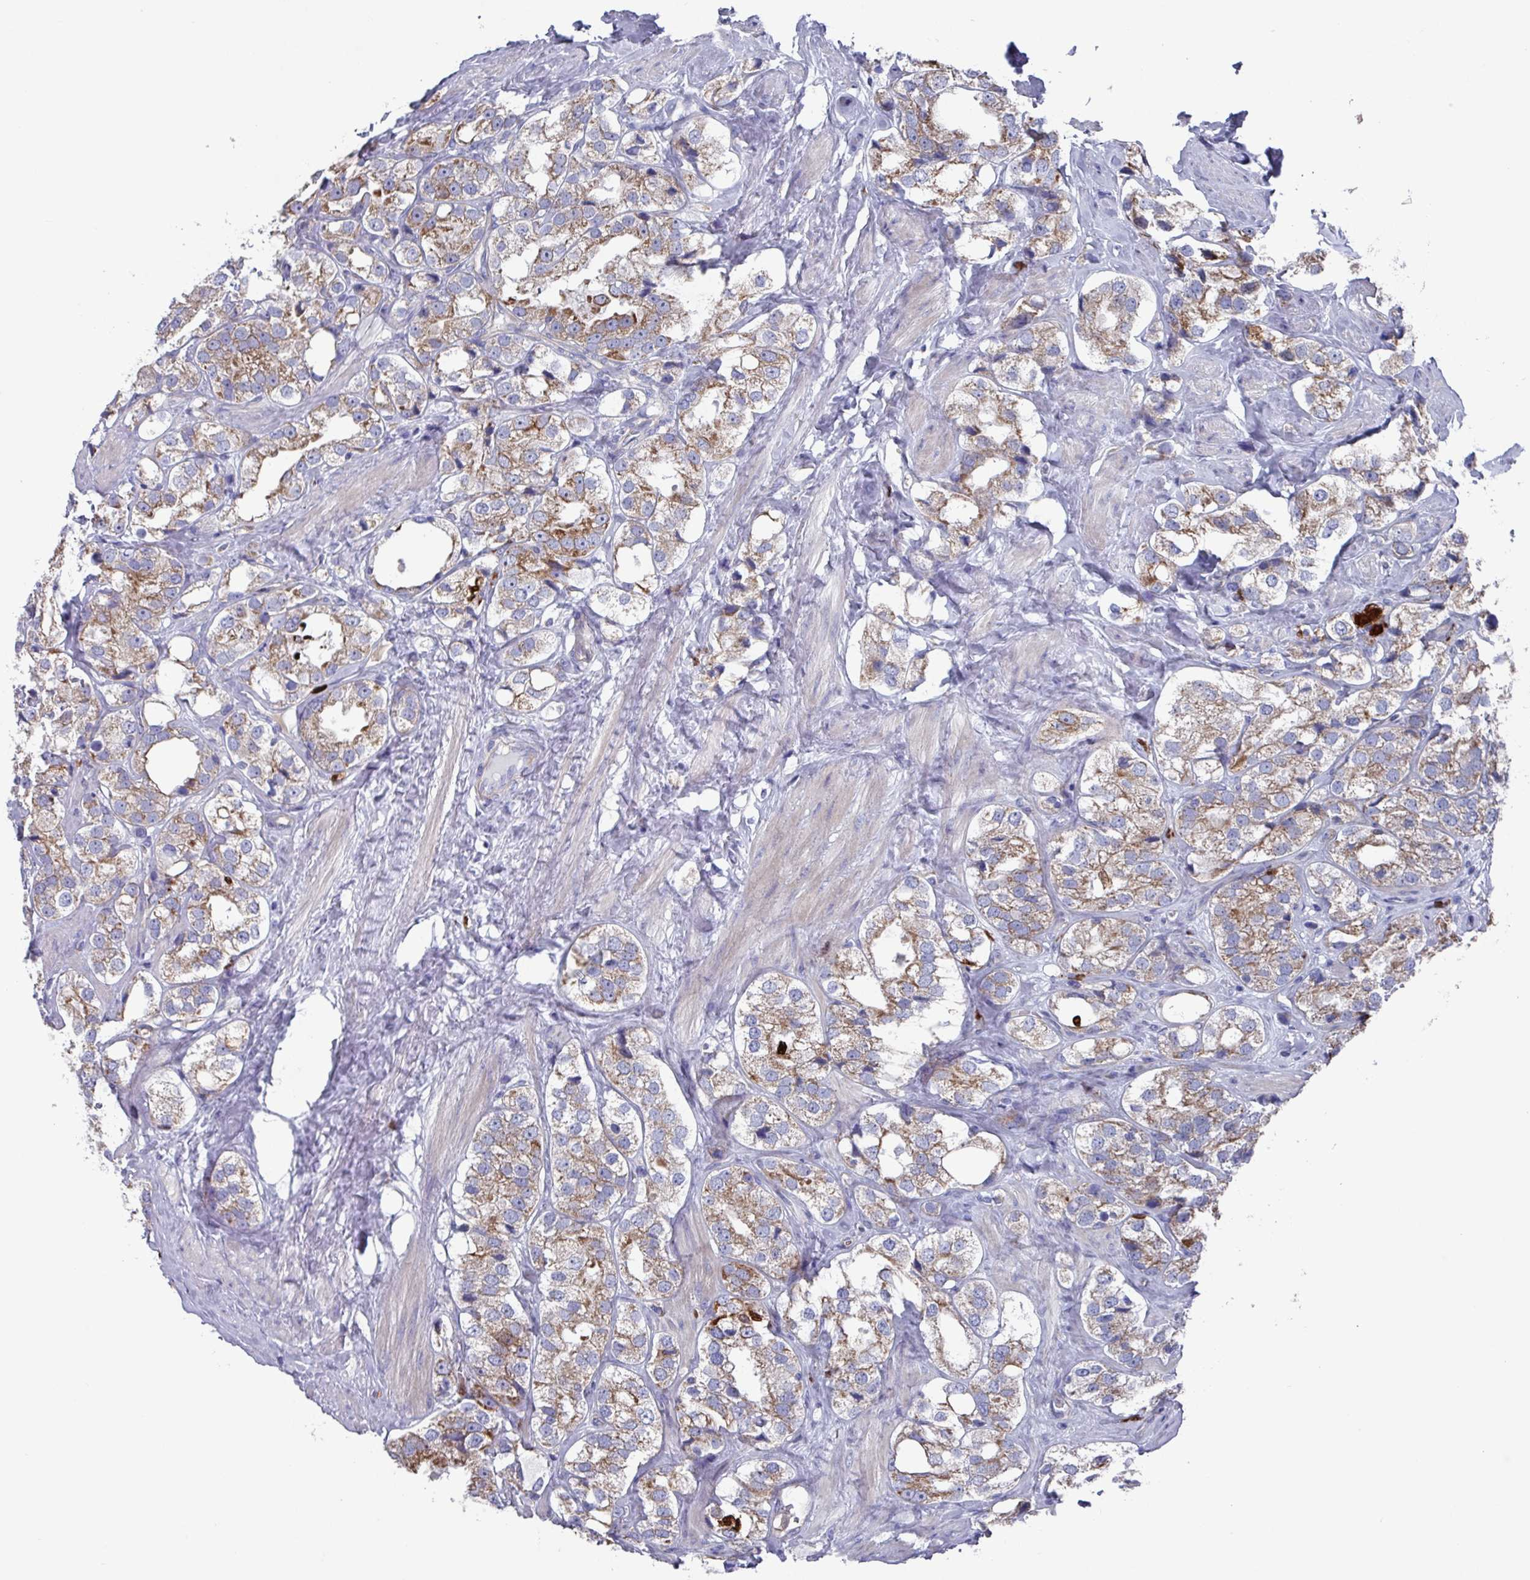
{"staining": {"intensity": "moderate", "quantity": ">75%", "location": "cytoplasmic/membranous"}, "tissue": "prostate cancer", "cell_type": "Tumor cells", "image_type": "cancer", "snomed": [{"axis": "morphology", "description": "Adenocarcinoma, NOS"}, {"axis": "topography", "description": "Prostate"}], "caption": "Immunohistochemistry (IHC) staining of prostate cancer, which displays medium levels of moderate cytoplasmic/membranous positivity in about >75% of tumor cells indicating moderate cytoplasmic/membranous protein expression. The staining was performed using DAB (3,3'-diaminobenzidine) (brown) for protein detection and nuclei were counterstained in hematoxylin (blue).", "gene": "UQCC2", "patient": {"sex": "male", "age": 79}}